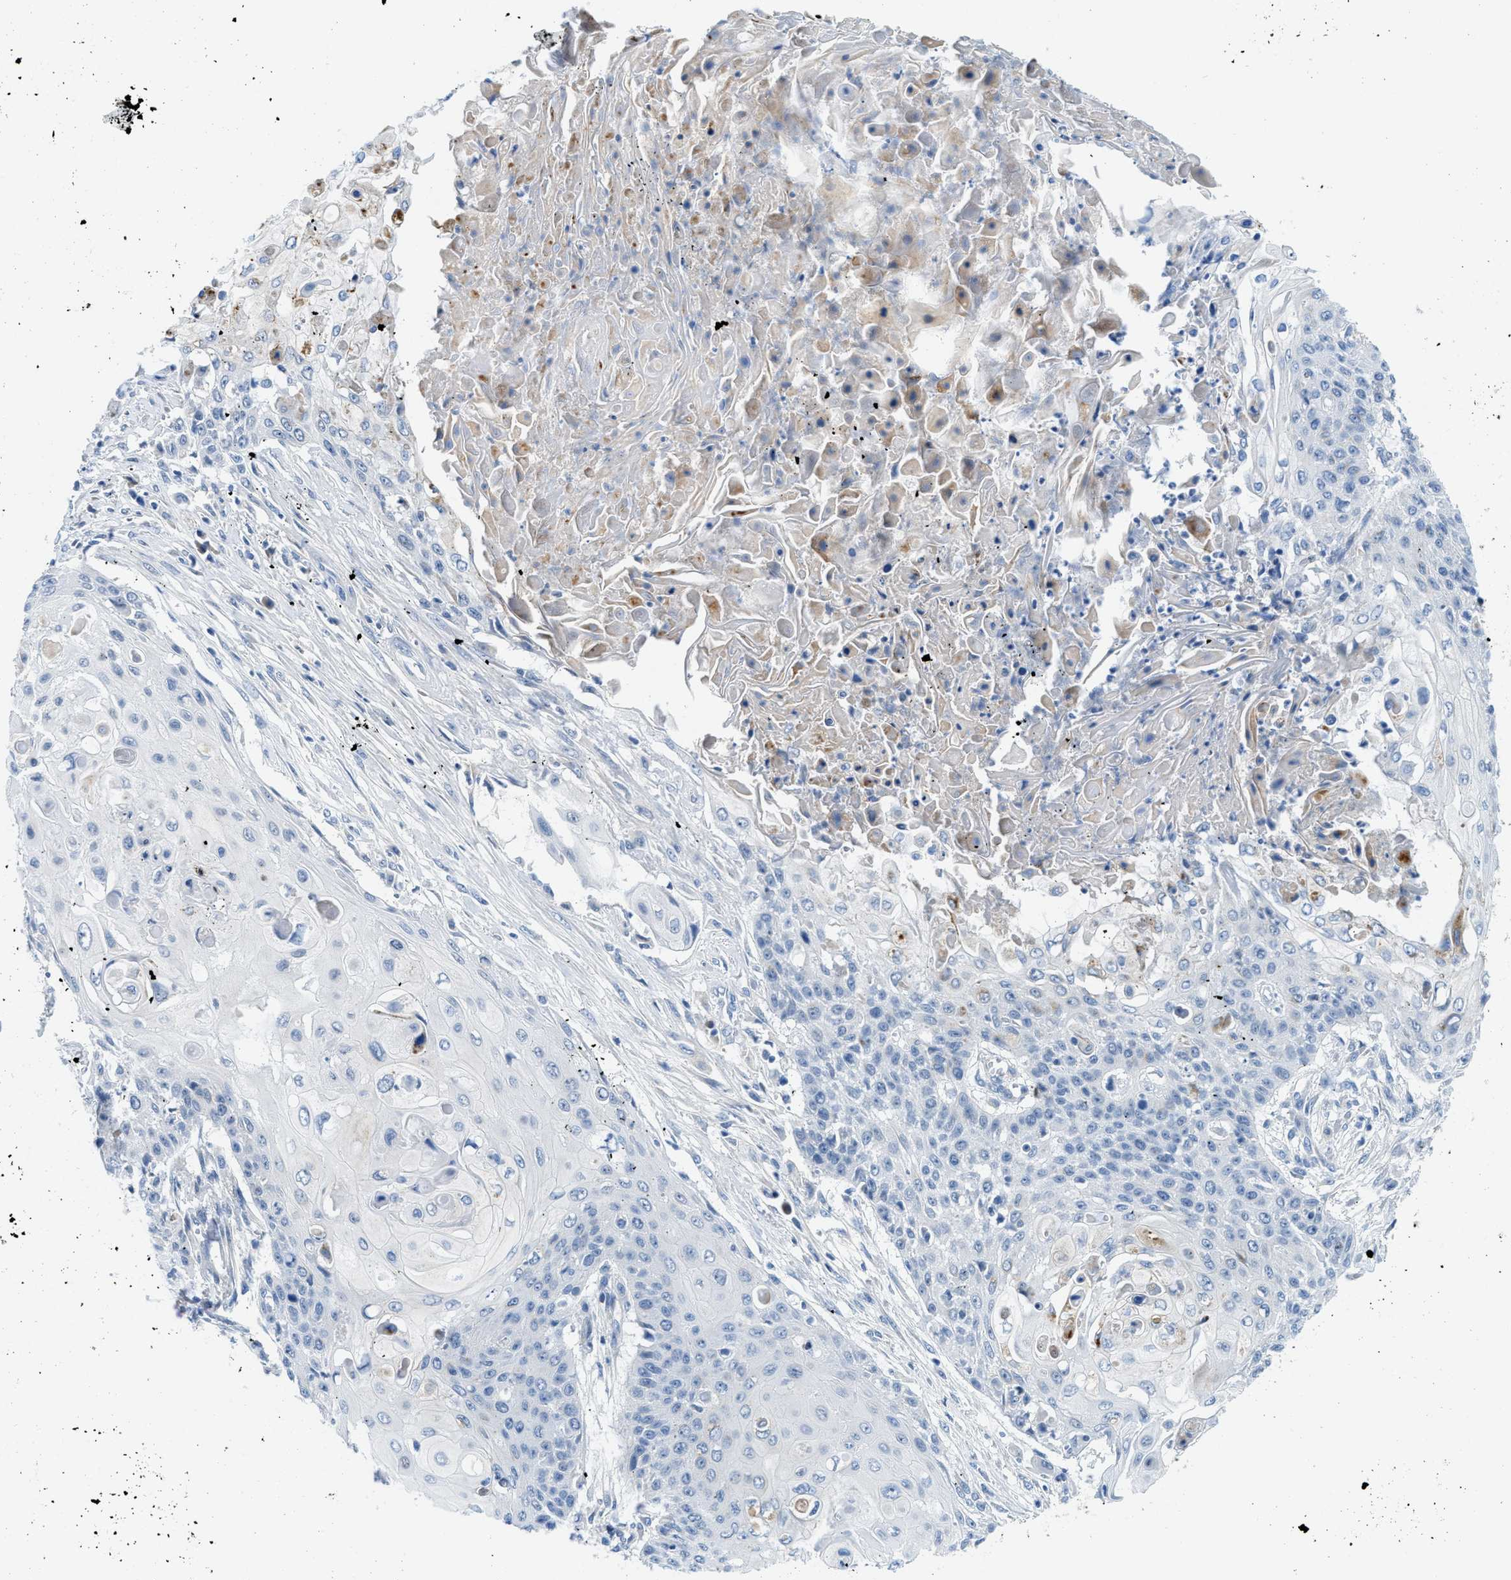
{"staining": {"intensity": "negative", "quantity": "none", "location": "none"}, "tissue": "cervical cancer", "cell_type": "Tumor cells", "image_type": "cancer", "snomed": [{"axis": "morphology", "description": "Squamous cell carcinoma, NOS"}, {"axis": "topography", "description": "Cervix"}], "caption": "Cervical cancer was stained to show a protein in brown. There is no significant staining in tumor cells.", "gene": "TSPAN3", "patient": {"sex": "female", "age": 39}}